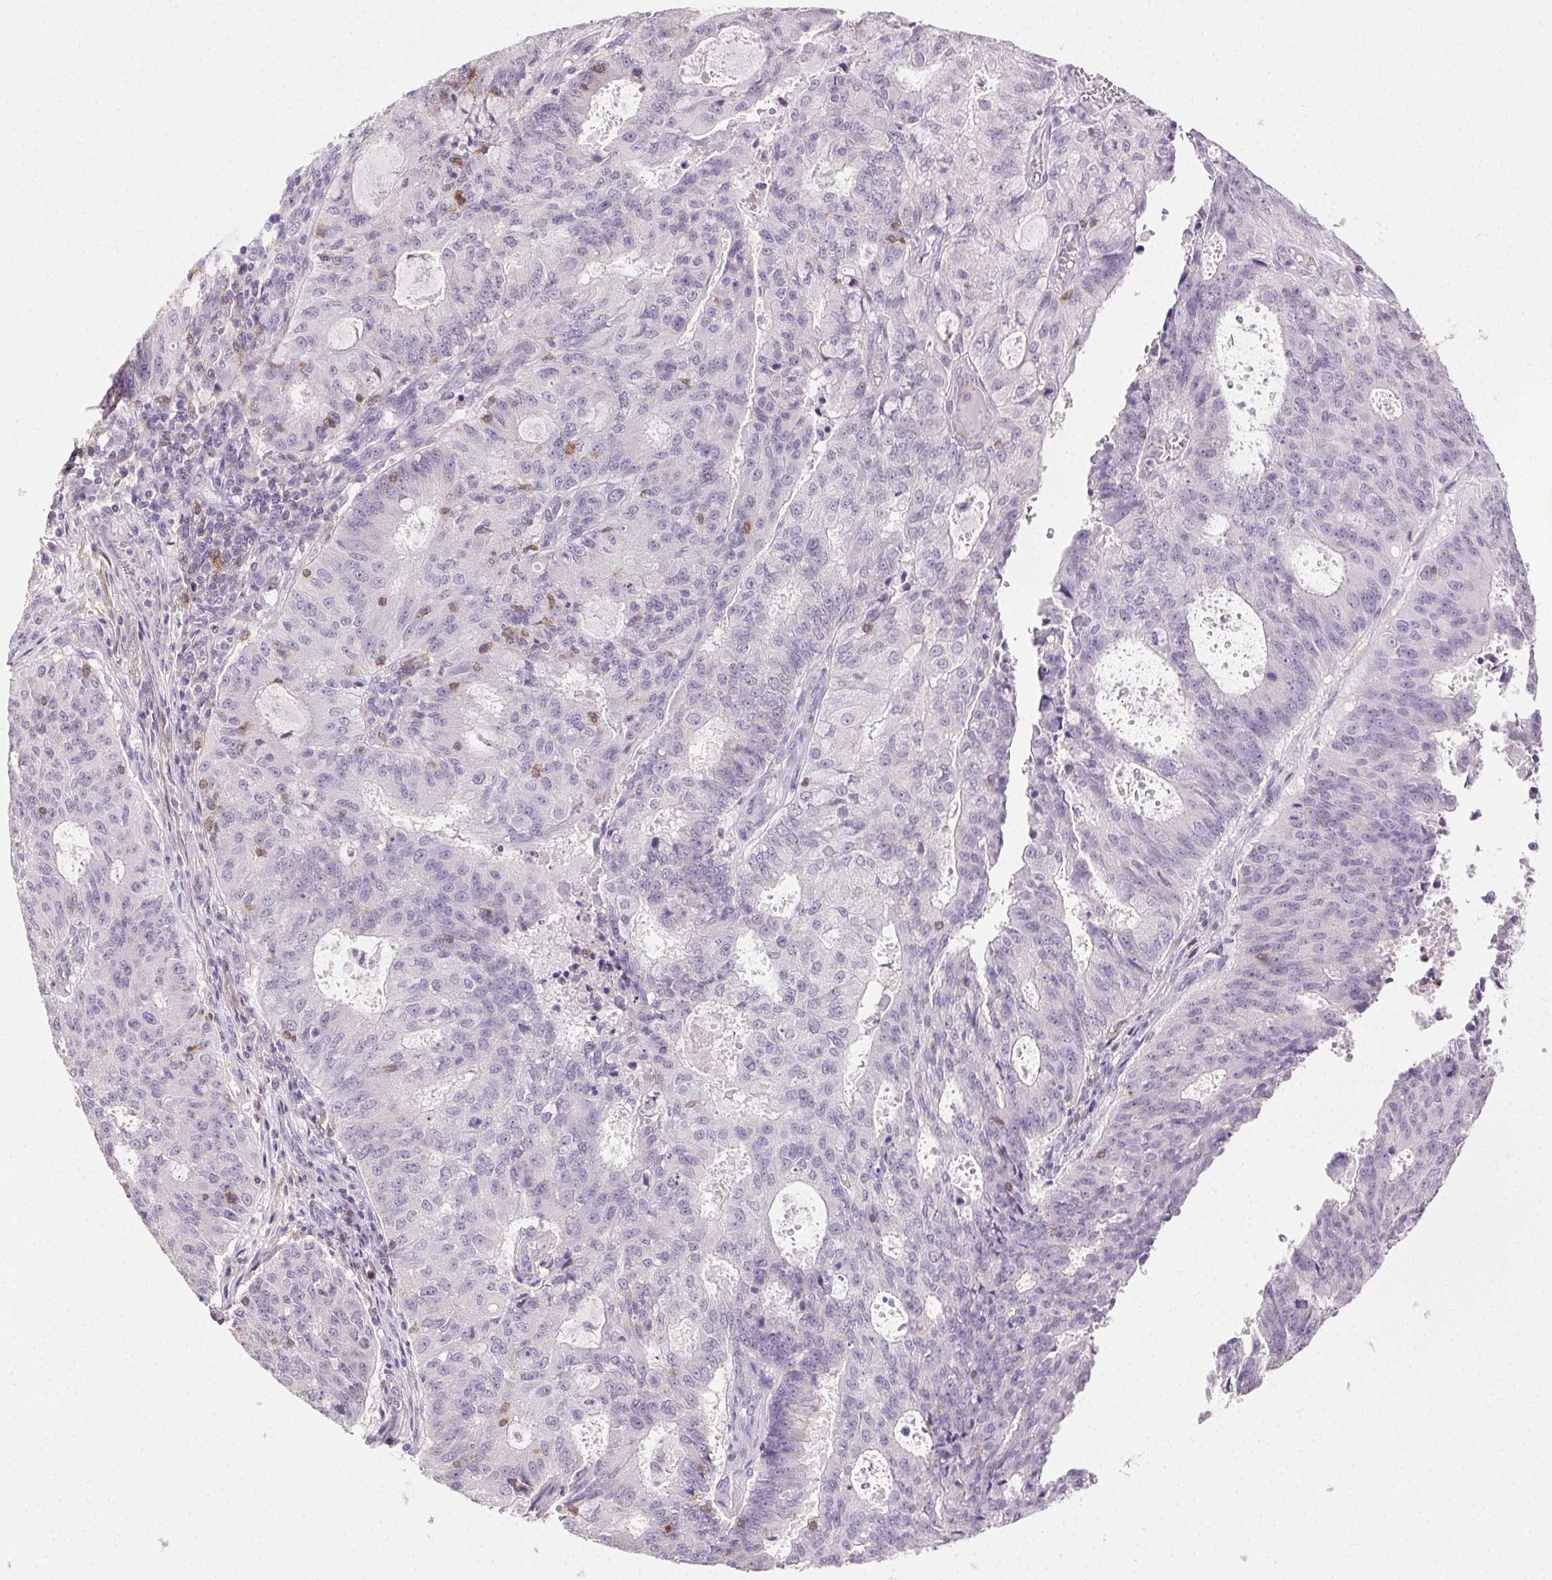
{"staining": {"intensity": "negative", "quantity": "none", "location": "none"}, "tissue": "endometrial cancer", "cell_type": "Tumor cells", "image_type": "cancer", "snomed": [{"axis": "morphology", "description": "Adenocarcinoma, NOS"}, {"axis": "topography", "description": "Endometrium"}], "caption": "Immunohistochemistry (IHC) photomicrograph of human endometrial cancer (adenocarcinoma) stained for a protein (brown), which displays no expression in tumor cells. The staining is performed using DAB brown chromogen with nuclei counter-stained in using hematoxylin.", "gene": "AKAP5", "patient": {"sex": "female", "age": 82}}